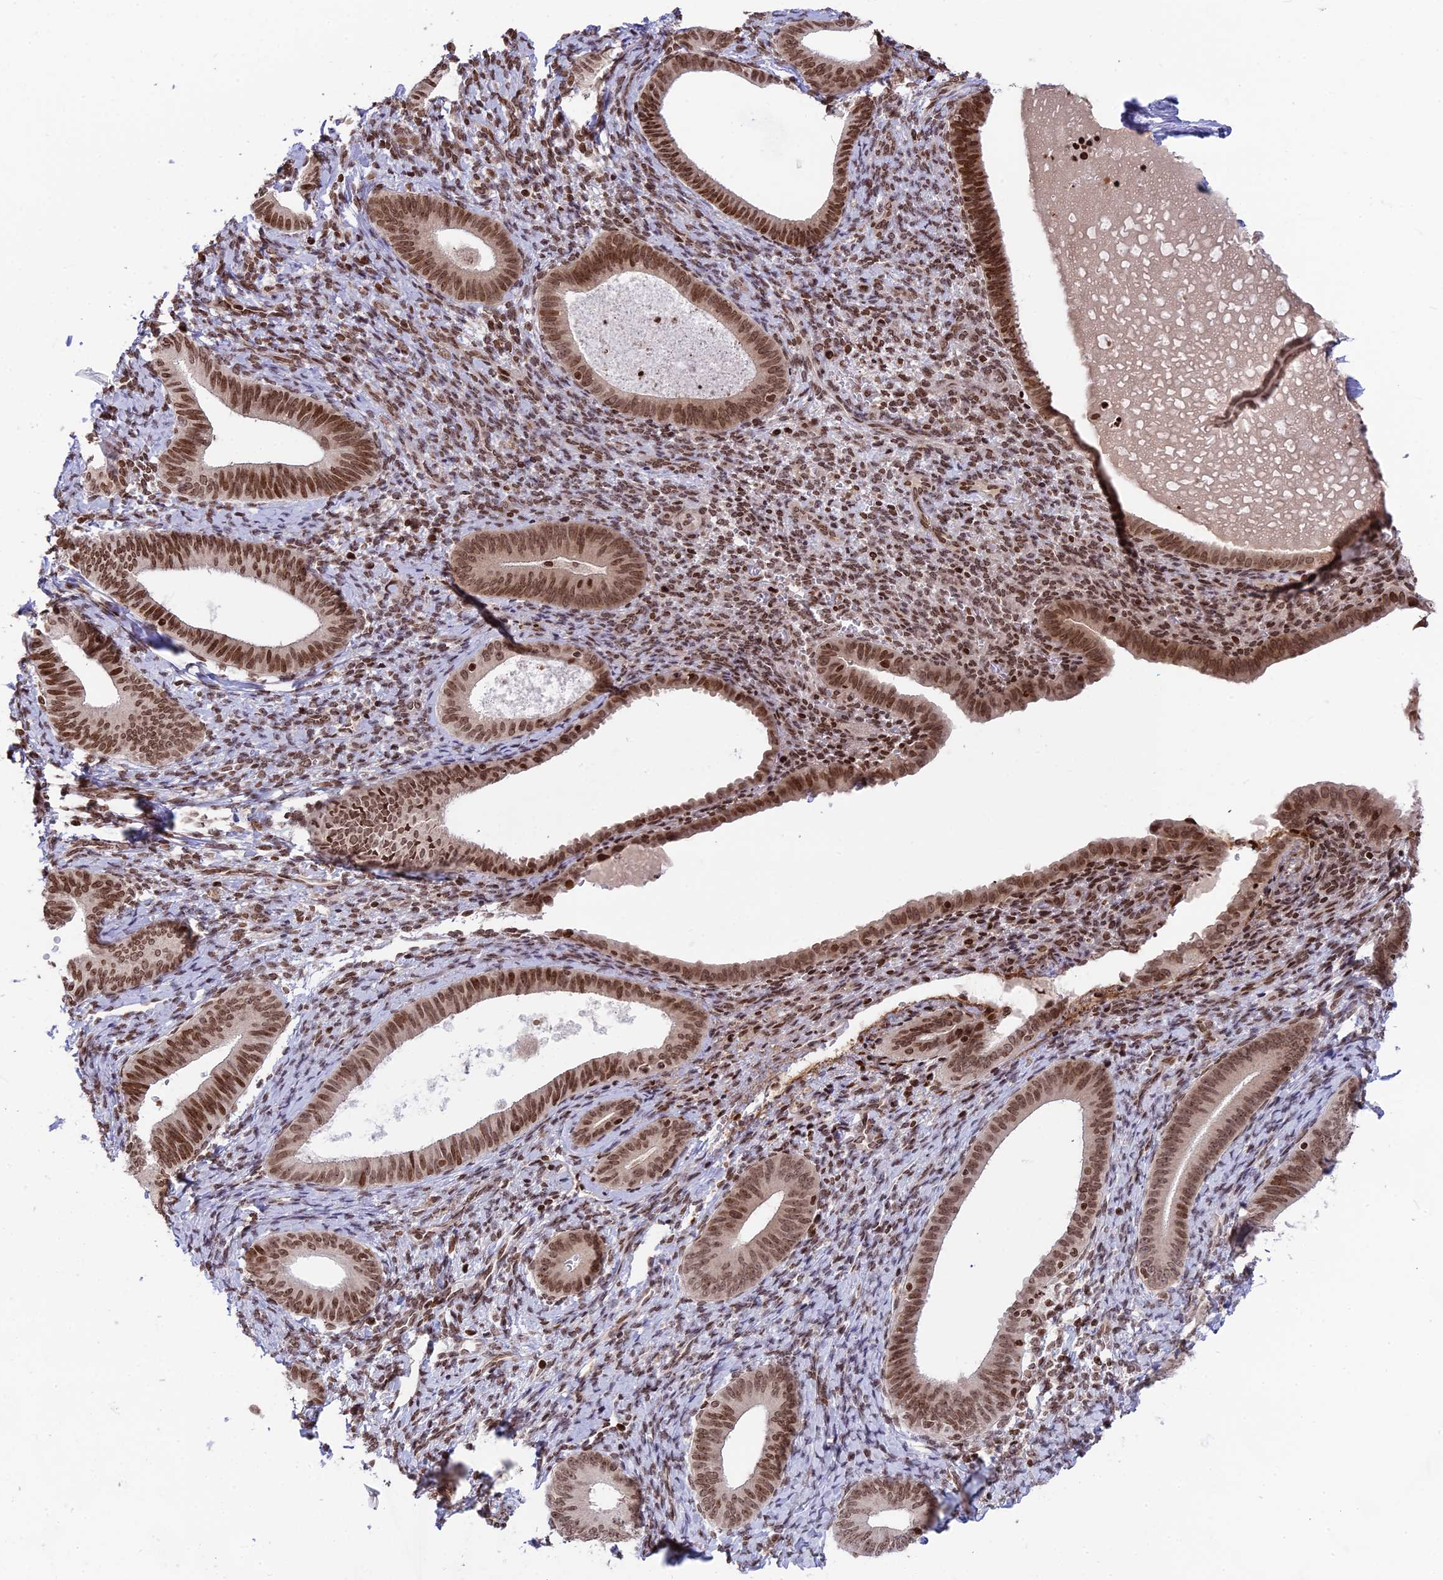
{"staining": {"intensity": "moderate", "quantity": ">75%", "location": "nuclear"}, "tissue": "endometrium", "cell_type": "Cells in endometrial stroma", "image_type": "normal", "snomed": [{"axis": "morphology", "description": "Normal tissue, NOS"}, {"axis": "topography", "description": "Endometrium"}], "caption": "Protein positivity by IHC exhibits moderate nuclear positivity in approximately >75% of cells in endometrial stroma in unremarkable endometrium.", "gene": "TET2", "patient": {"sex": "female", "age": 65}}